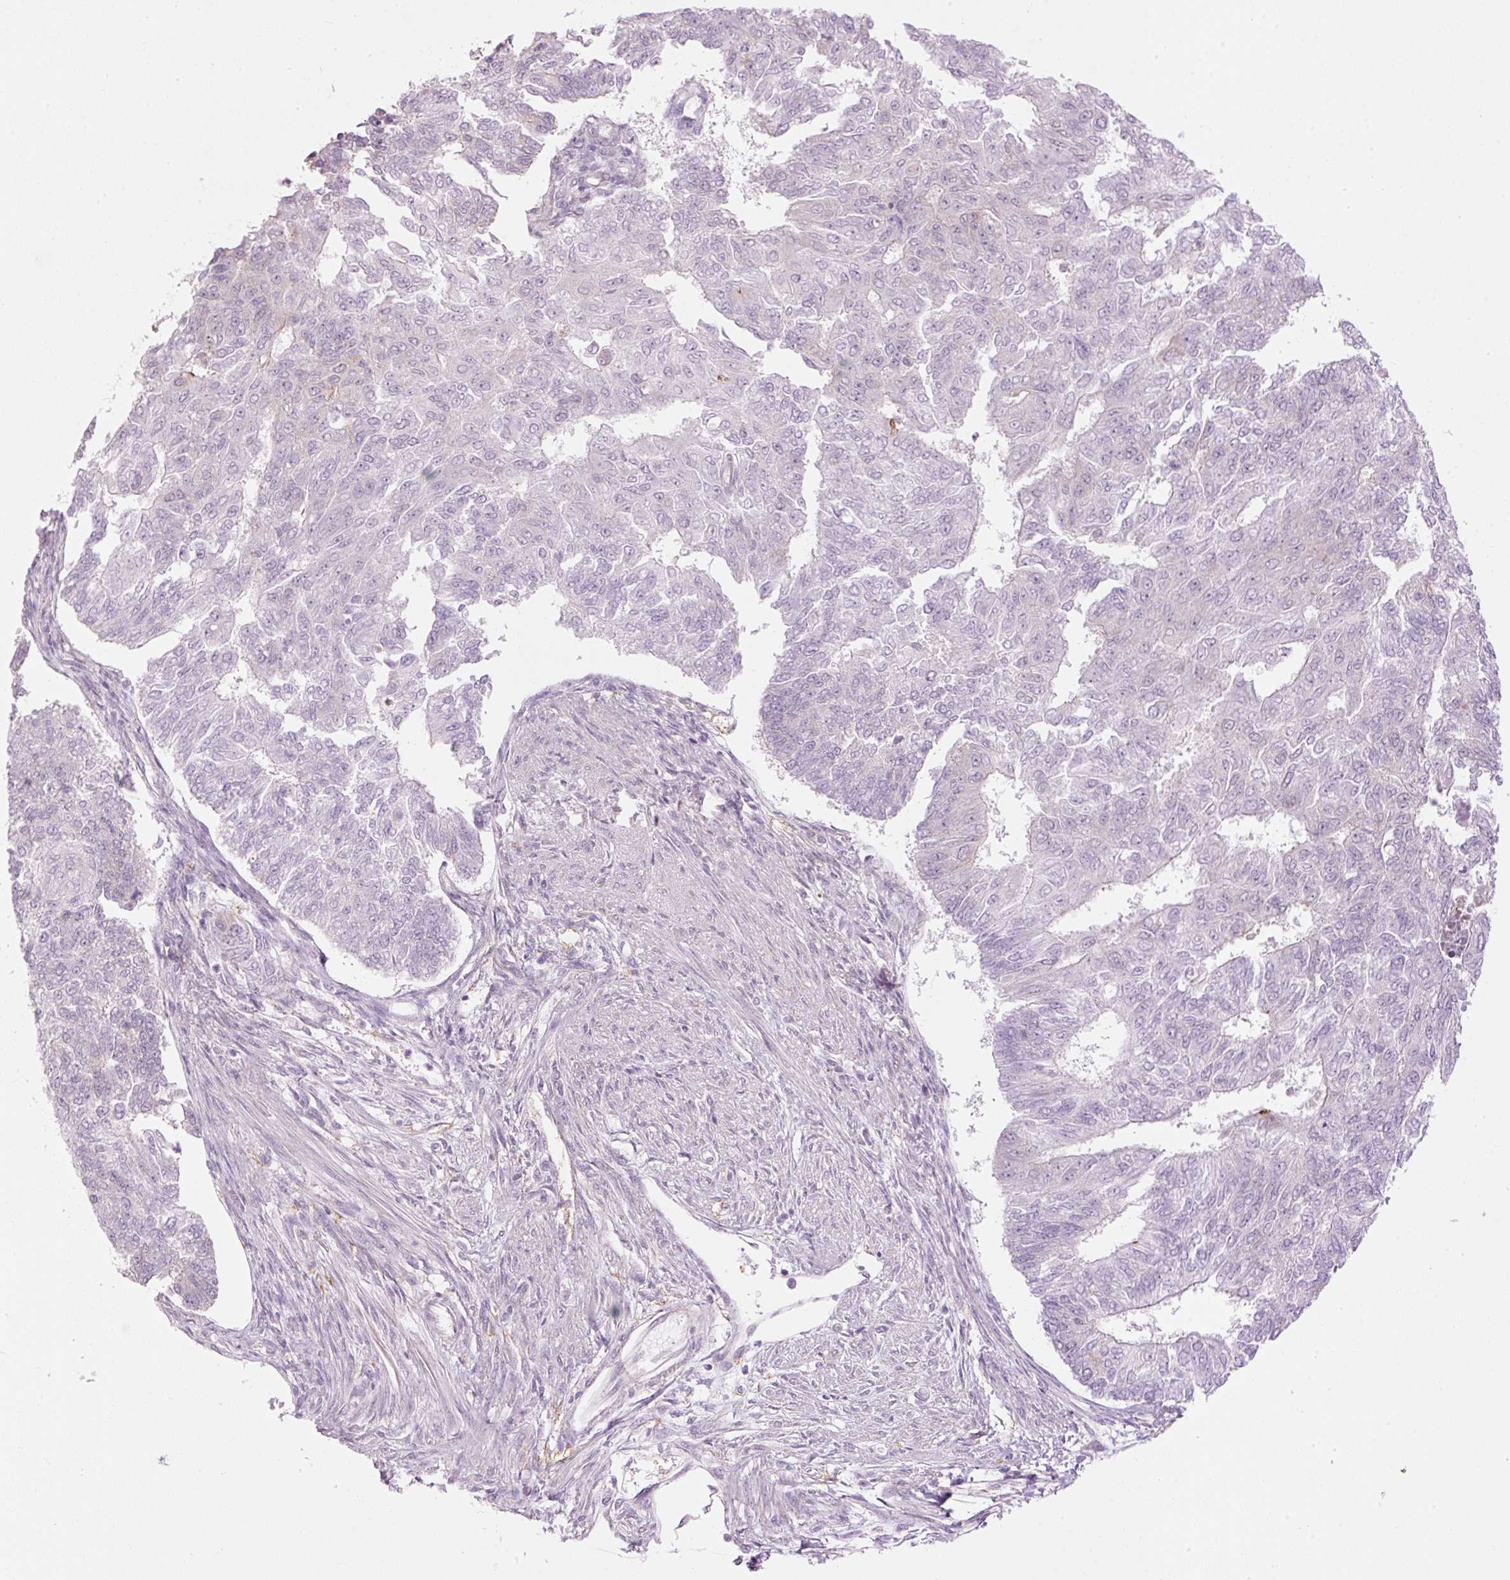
{"staining": {"intensity": "negative", "quantity": "none", "location": "none"}, "tissue": "endometrial cancer", "cell_type": "Tumor cells", "image_type": "cancer", "snomed": [{"axis": "morphology", "description": "Adenocarcinoma, NOS"}, {"axis": "topography", "description": "Endometrium"}], "caption": "Immunohistochemistry histopathology image of neoplastic tissue: human endometrial cancer (adenocarcinoma) stained with DAB reveals no significant protein staining in tumor cells.", "gene": "MZT2B", "patient": {"sex": "female", "age": 32}}